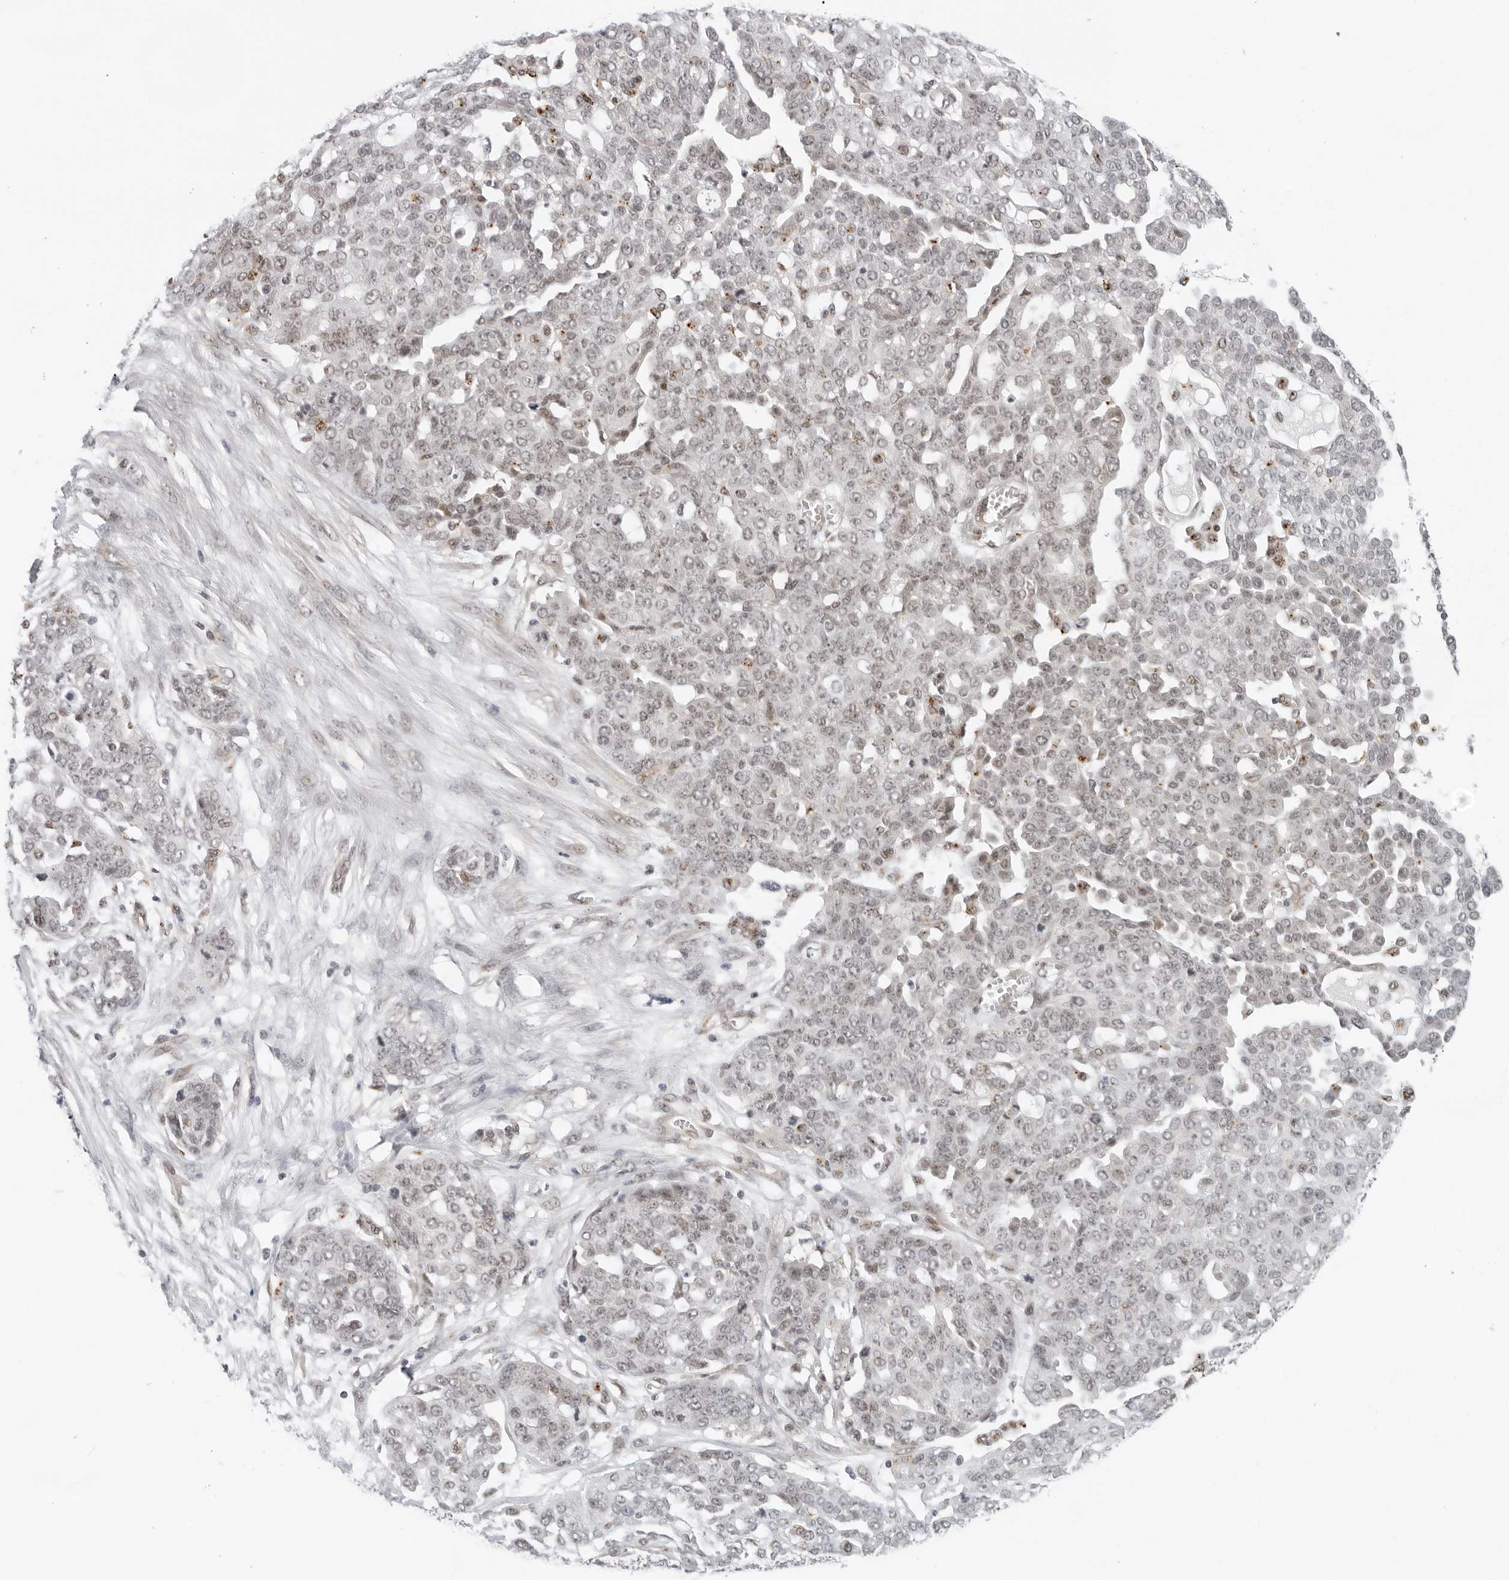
{"staining": {"intensity": "weak", "quantity": "<25%", "location": "nuclear"}, "tissue": "ovarian cancer", "cell_type": "Tumor cells", "image_type": "cancer", "snomed": [{"axis": "morphology", "description": "Cystadenocarcinoma, serous, NOS"}, {"axis": "topography", "description": "Soft tissue"}, {"axis": "topography", "description": "Ovary"}], "caption": "Tumor cells show no significant protein expression in ovarian cancer (serous cystadenocarcinoma). The staining is performed using DAB (3,3'-diaminobenzidine) brown chromogen with nuclei counter-stained in using hematoxylin.", "gene": "TOX4", "patient": {"sex": "female", "age": 57}}